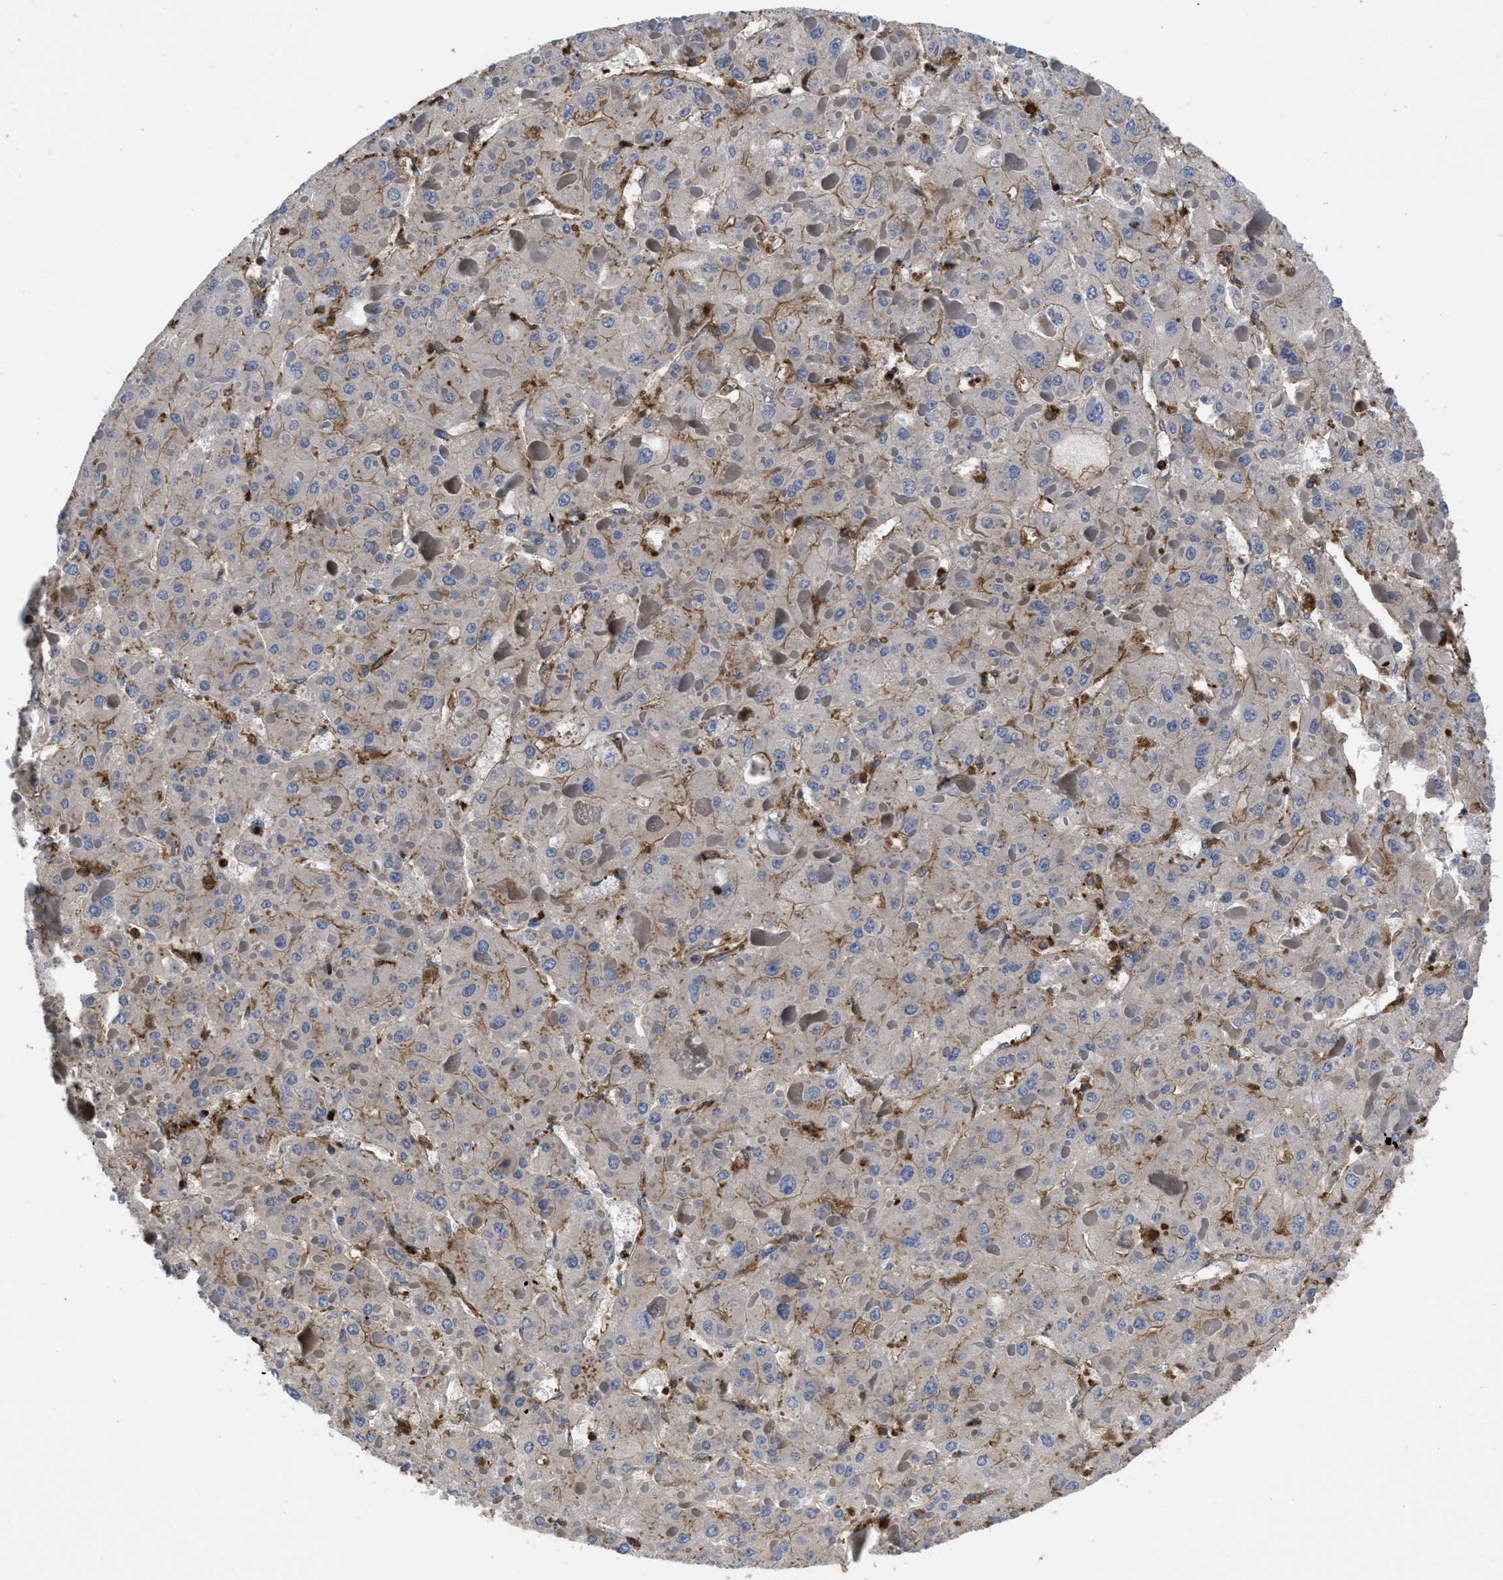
{"staining": {"intensity": "weak", "quantity": "25%-75%", "location": "cytoplasmic/membranous"}, "tissue": "liver cancer", "cell_type": "Tumor cells", "image_type": "cancer", "snomed": [{"axis": "morphology", "description": "Carcinoma, Hepatocellular, NOS"}, {"axis": "topography", "description": "Liver"}], "caption": "The immunohistochemical stain highlights weak cytoplasmic/membranous positivity in tumor cells of liver hepatocellular carcinoma tissue.", "gene": "SCUBE2", "patient": {"sex": "female", "age": 73}}